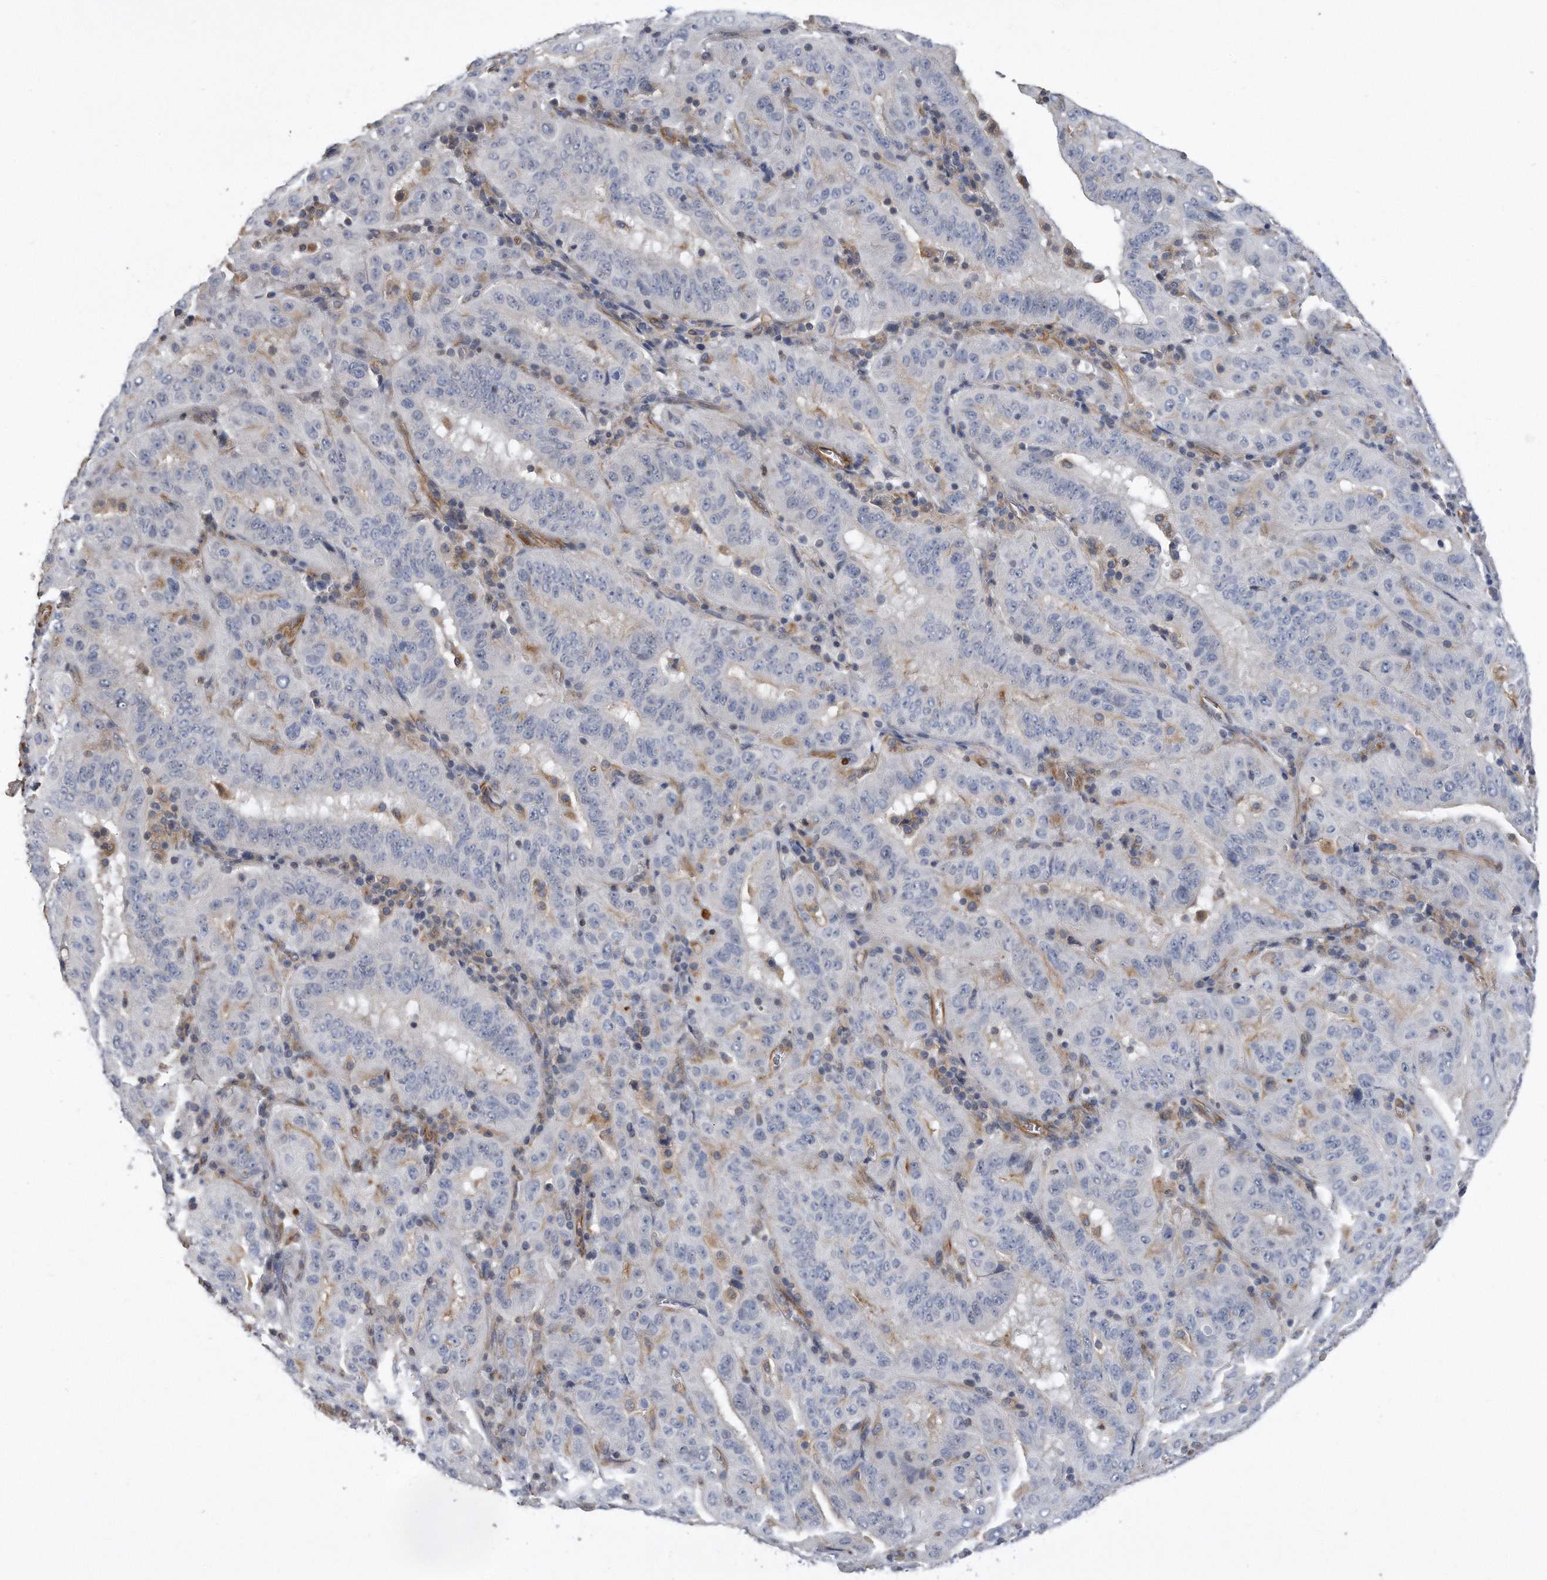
{"staining": {"intensity": "negative", "quantity": "none", "location": "none"}, "tissue": "pancreatic cancer", "cell_type": "Tumor cells", "image_type": "cancer", "snomed": [{"axis": "morphology", "description": "Adenocarcinoma, NOS"}, {"axis": "topography", "description": "Pancreas"}], "caption": "Histopathology image shows no protein staining in tumor cells of pancreatic adenocarcinoma tissue.", "gene": "GPC1", "patient": {"sex": "male", "age": 63}}